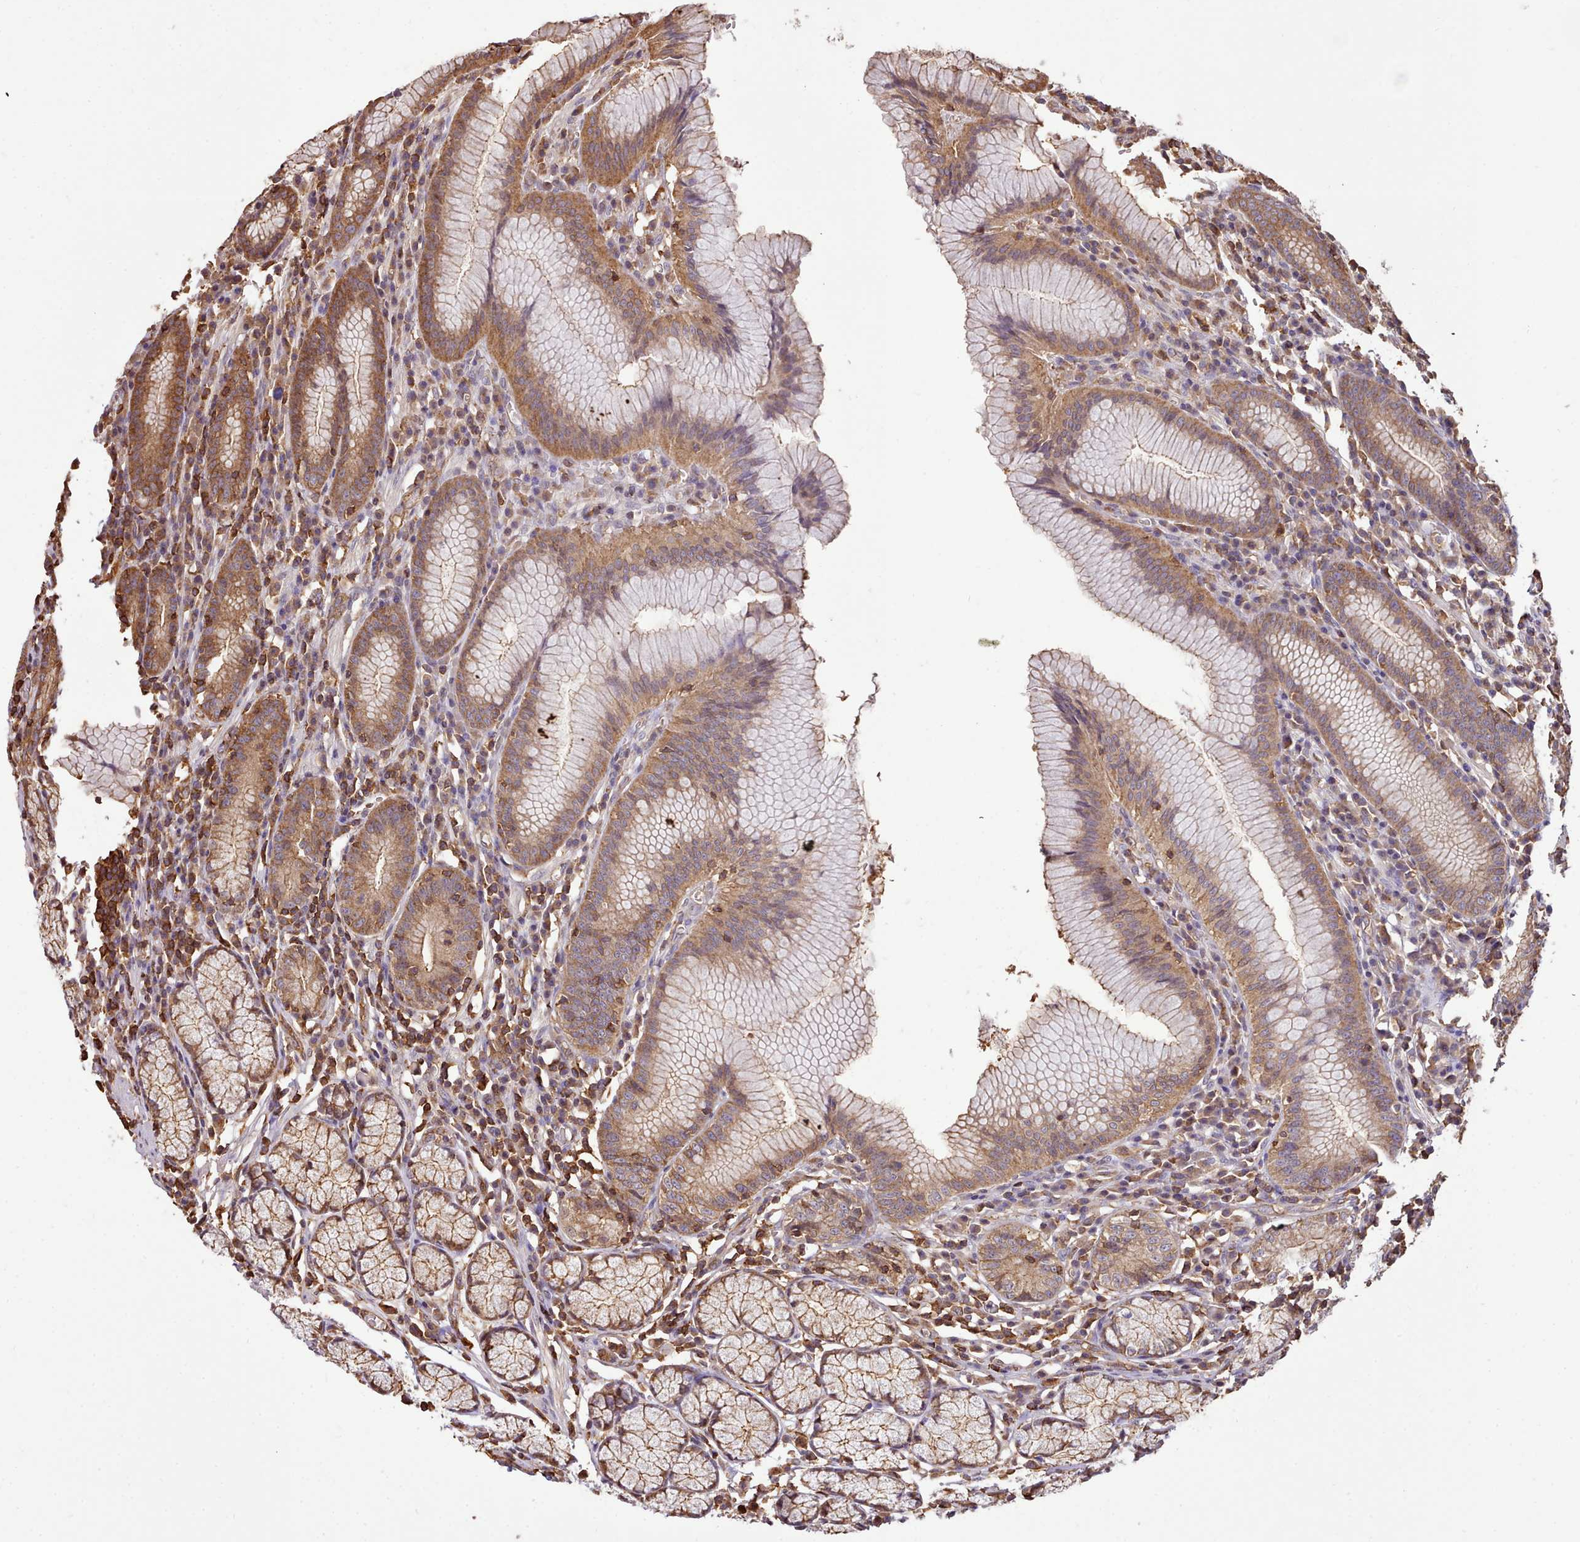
{"staining": {"intensity": "moderate", "quantity": ">75%", "location": "cytoplasmic/membranous"}, "tissue": "stomach", "cell_type": "Glandular cells", "image_type": "normal", "snomed": [{"axis": "morphology", "description": "Normal tissue, NOS"}, {"axis": "topography", "description": "Stomach"}], "caption": "A medium amount of moderate cytoplasmic/membranous expression is identified in approximately >75% of glandular cells in normal stomach. (Brightfield microscopy of DAB IHC at high magnification).", "gene": "CAPZA1", "patient": {"sex": "male", "age": 55}}